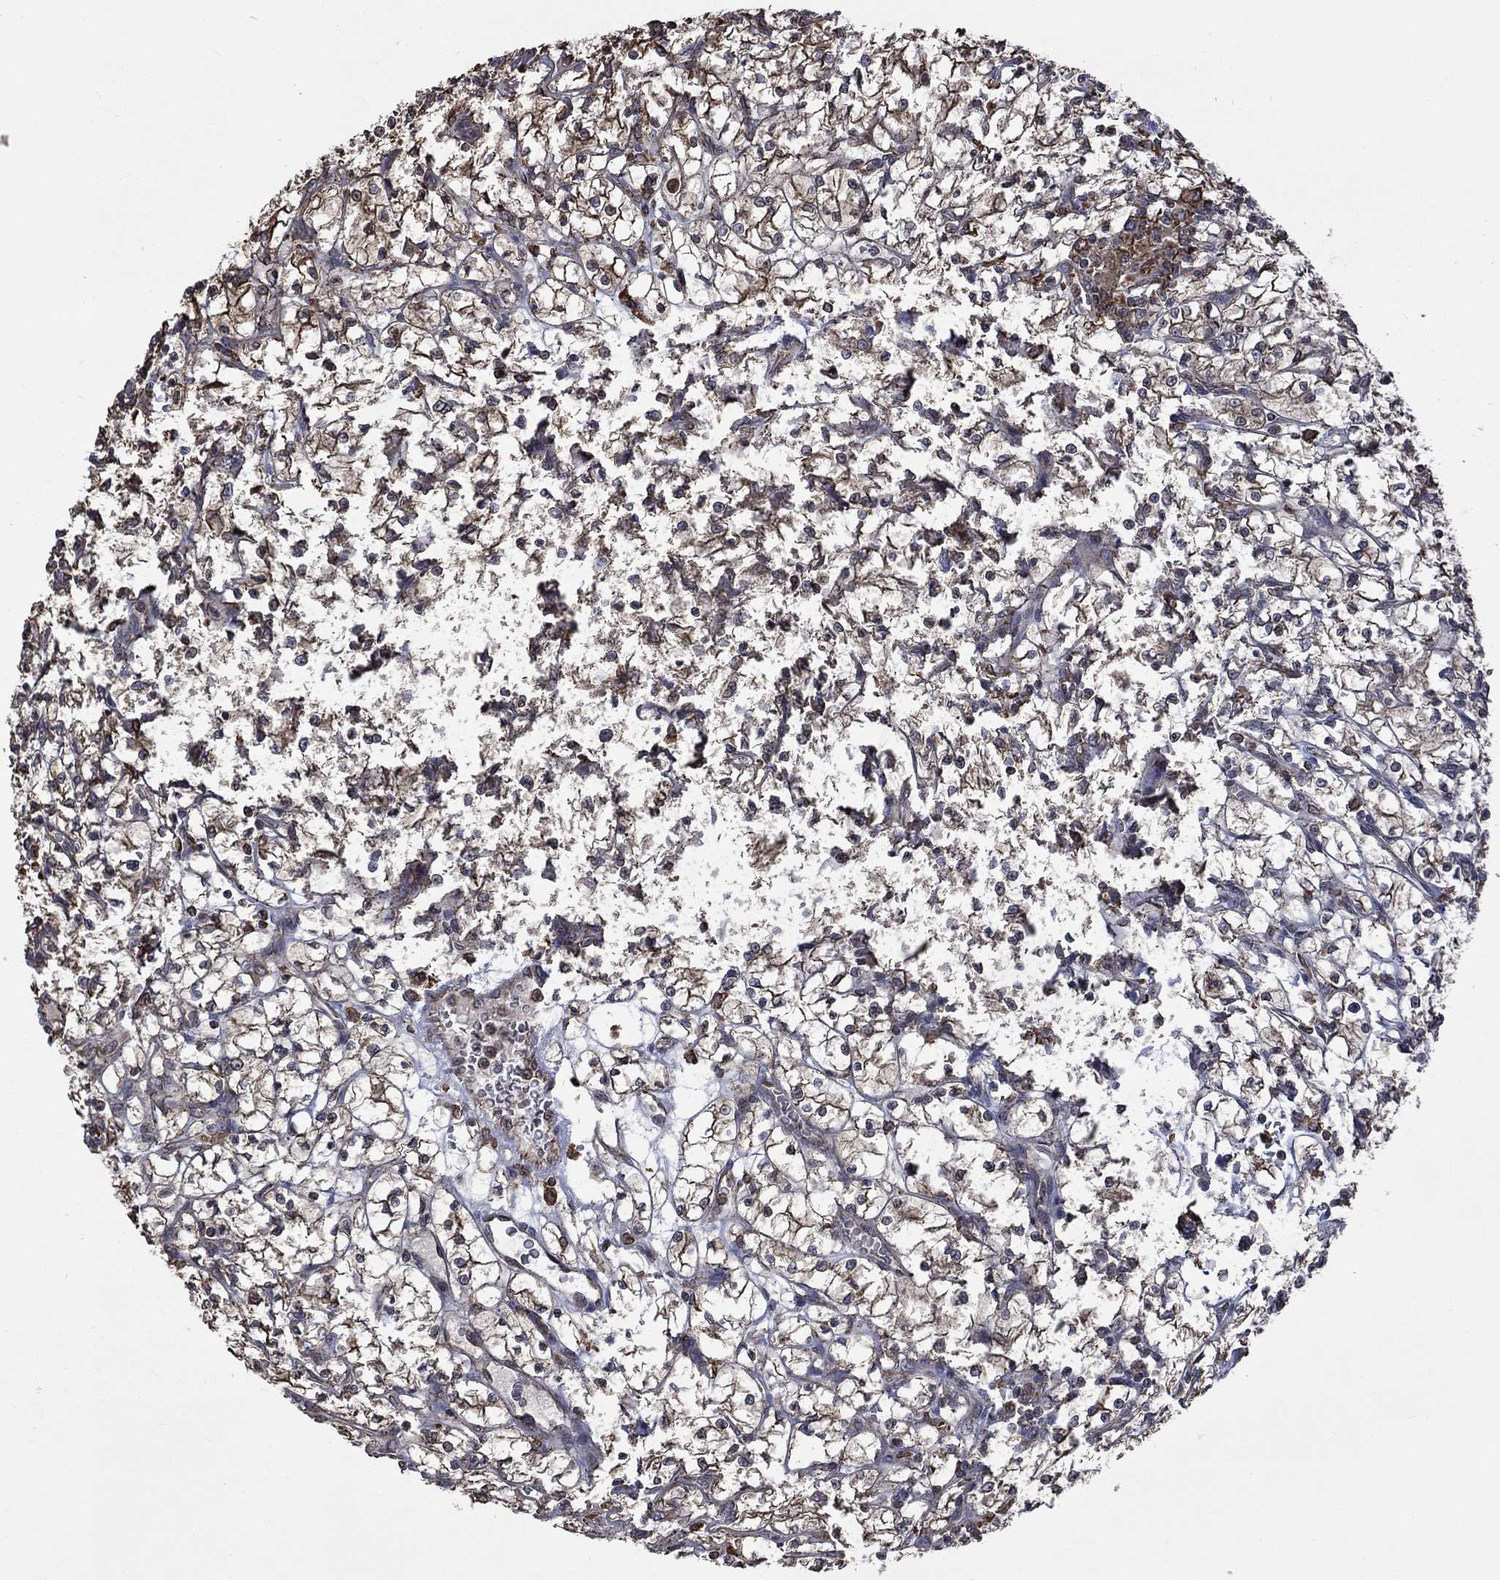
{"staining": {"intensity": "moderate", "quantity": "25%-75%", "location": "cytoplasmic/membranous"}, "tissue": "renal cancer", "cell_type": "Tumor cells", "image_type": "cancer", "snomed": [{"axis": "morphology", "description": "Adenocarcinoma, NOS"}, {"axis": "topography", "description": "Kidney"}], "caption": "About 25%-75% of tumor cells in adenocarcinoma (renal) show moderate cytoplasmic/membranous protein positivity as visualized by brown immunohistochemical staining.", "gene": "ESRRA", "patient": {"sex": "female", "age": 64}}